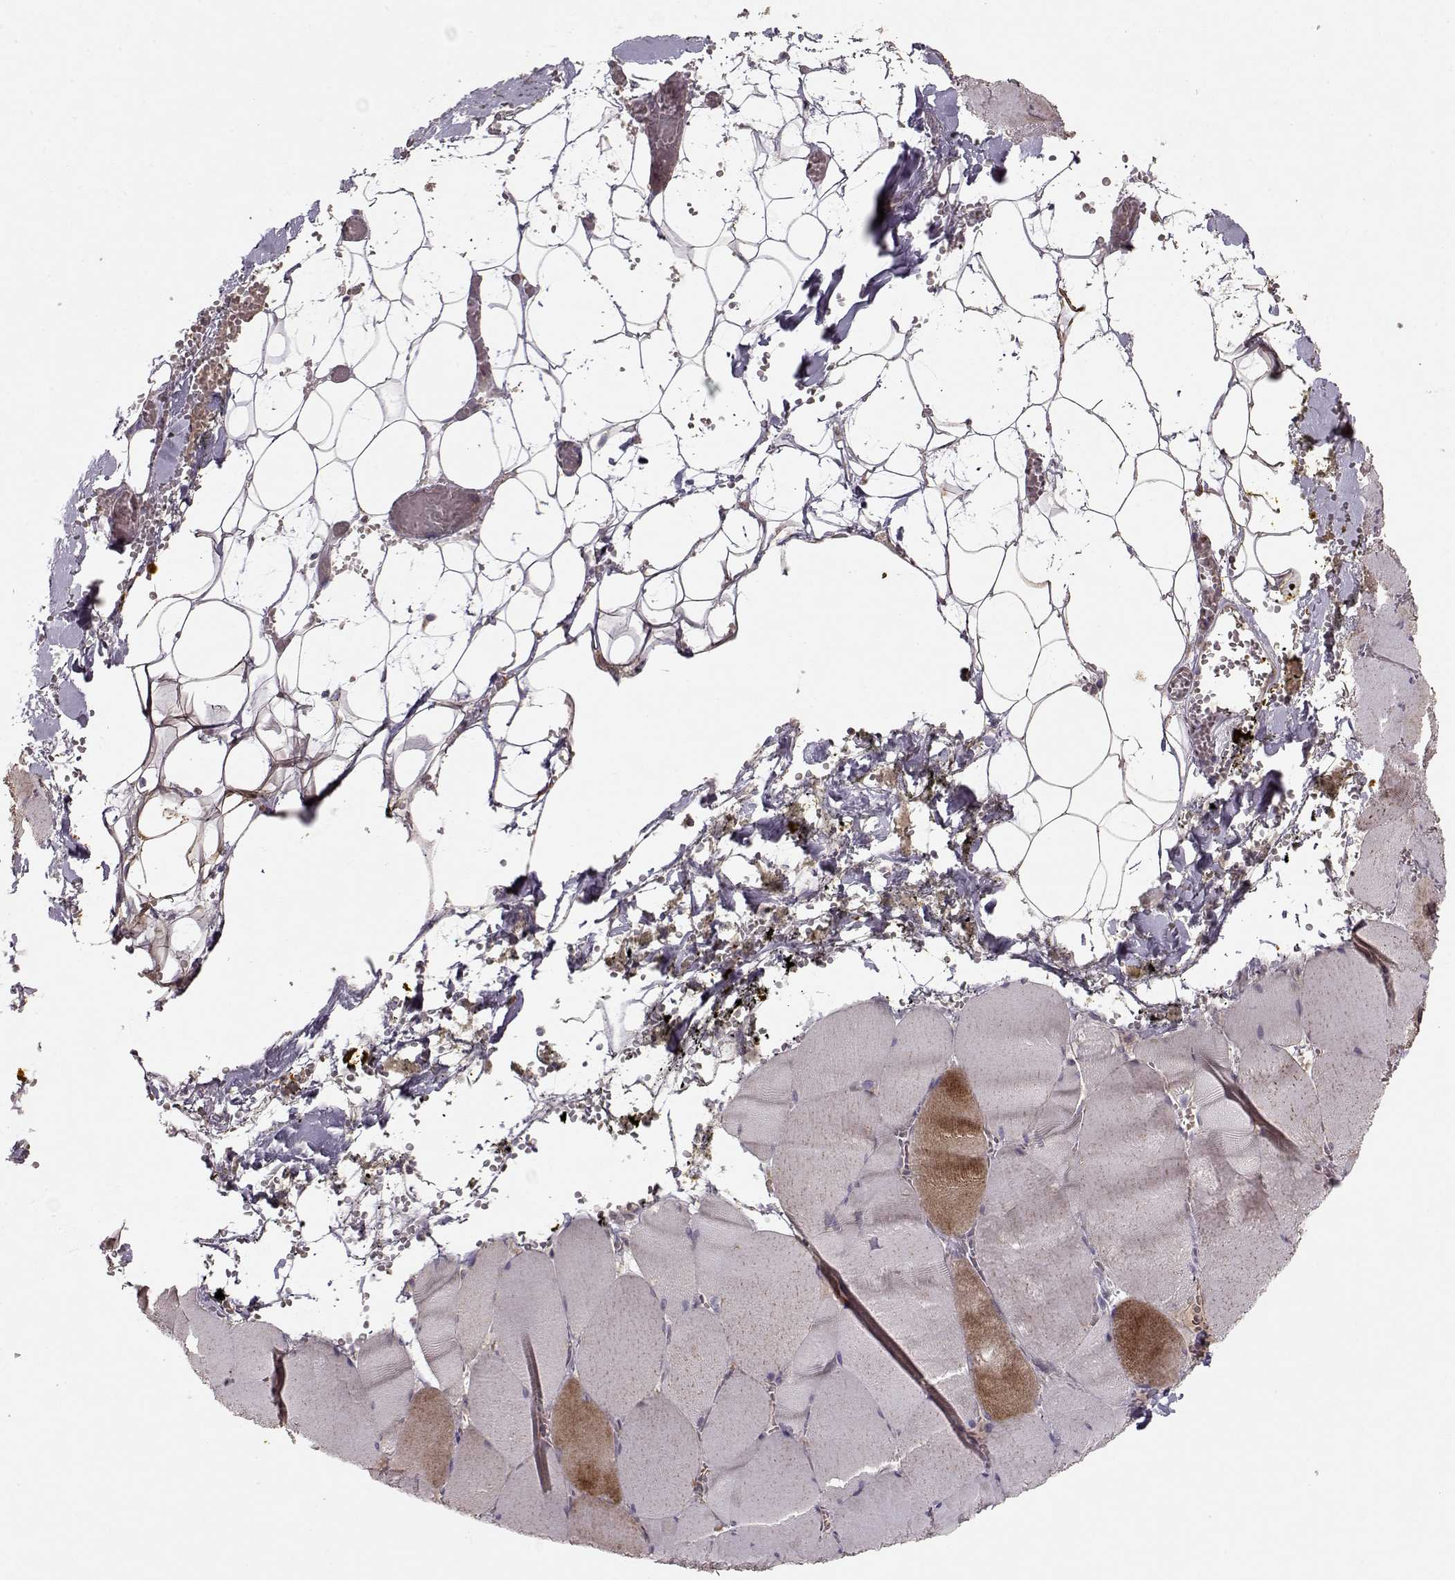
{"staining": {"intensity": "strong", "quantity": "25%-75%", "location": "cytoplasmic/membranous"}, "tissue": "skeletal muscle", "cell_type": "Myocytes", "image_type": "normal", "snomed": [{"axis": "morphology", "description": "Normal tissue, NOS"}, {"axis": "topography", "description": "Skeletal muscle"}], "caption": "Protein staining by immunohistochemistry (IHC) shows strong cytoplasmic/membranous positivity in about 25%-75% of myocytes in unremarkable skeletal muscle.", "gene": "CMTM3", "patient": {"sex": "male", "age": 56}}